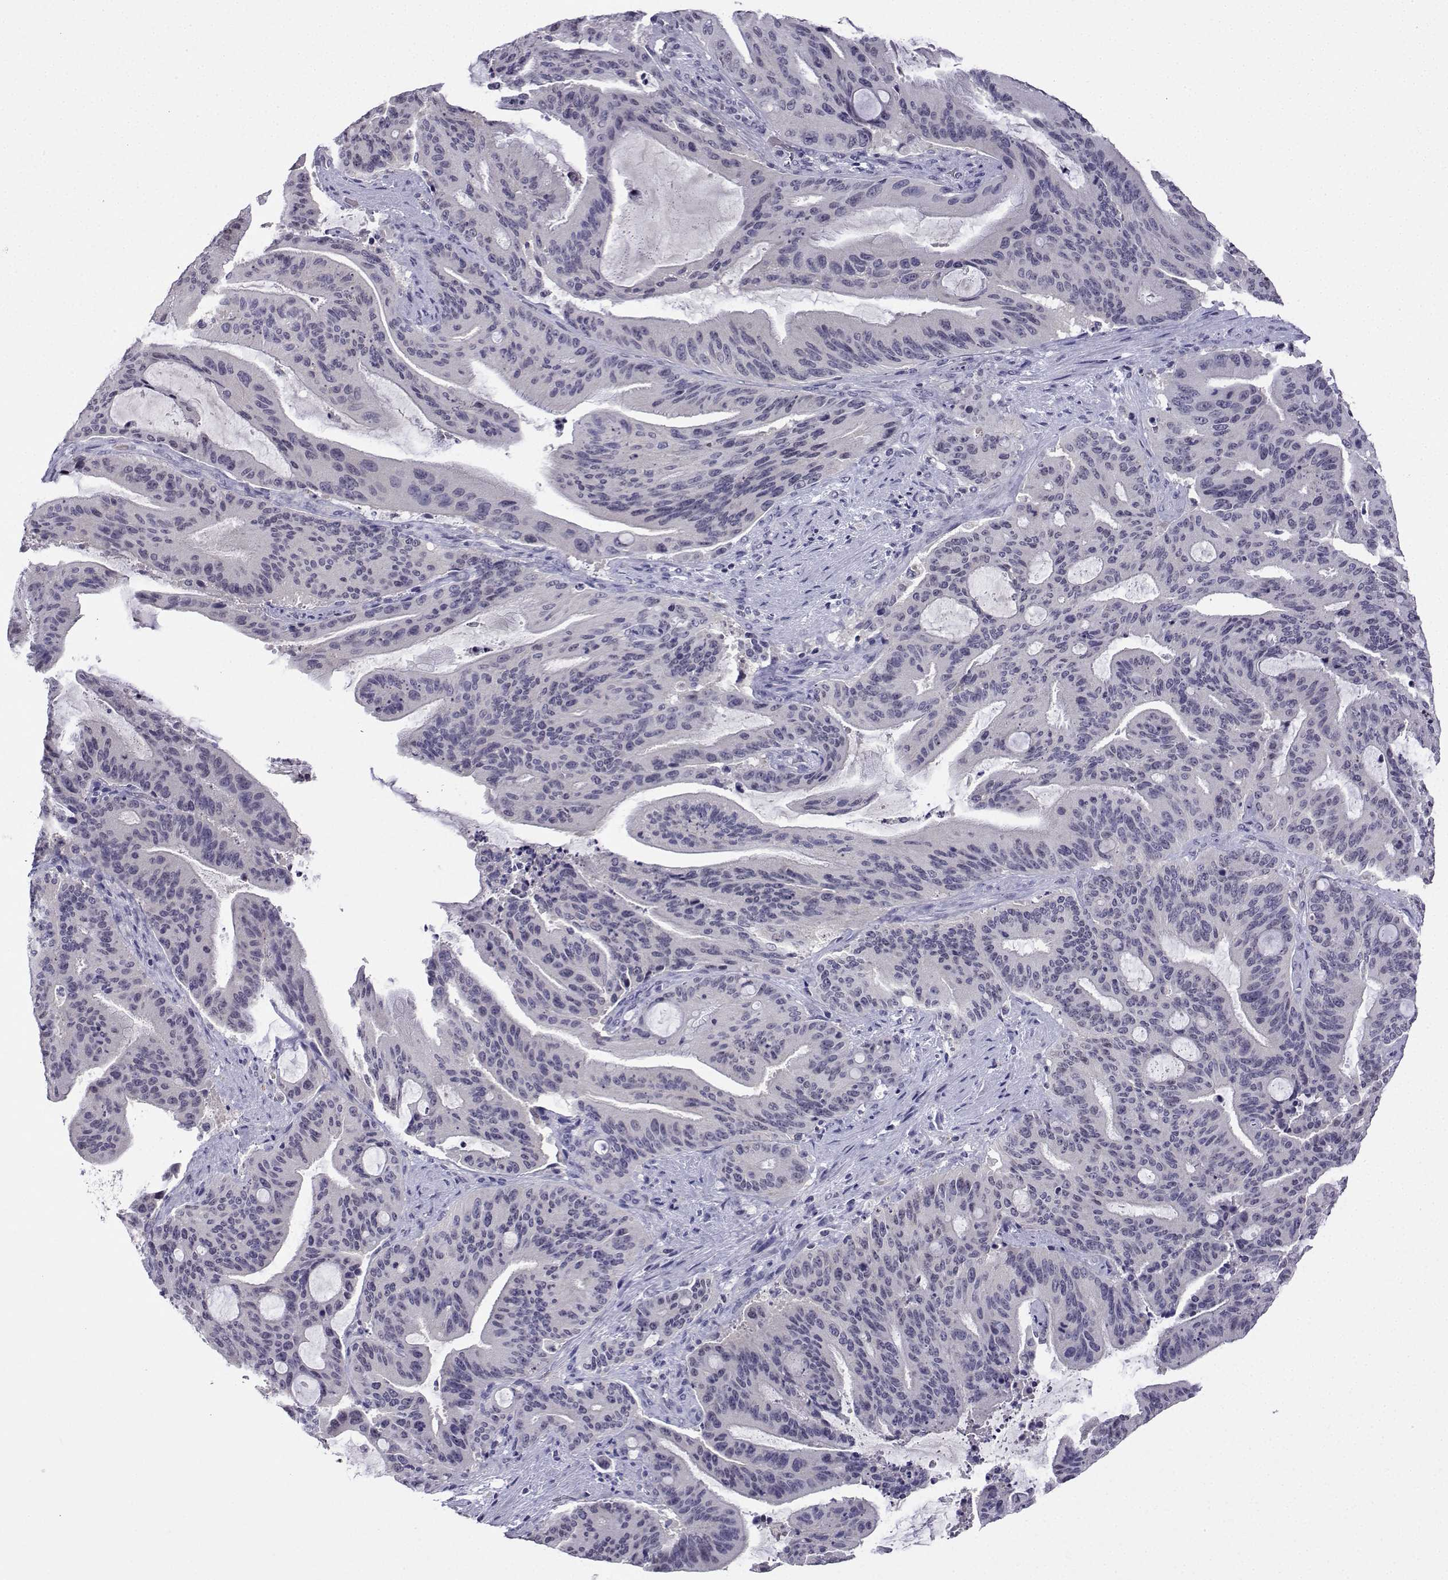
{"staining": {"intensity": "negative", "quantity": "none", "location": "none"}, "tissue": "liver cancer", "cell_type": "Tumor cells", "image_type": "cancer", "snomed": [{"axis": "morphology", "description": "Cholangiocarcinoma"}, {"axis": "topography", "description": "Liver"}], "caption": "DAB immunohistochemical staining of liver cancer displays no significant positivity in tumor cells.", "gene": "LRFN2", "patient": {"sex": "female", "age": 73}}